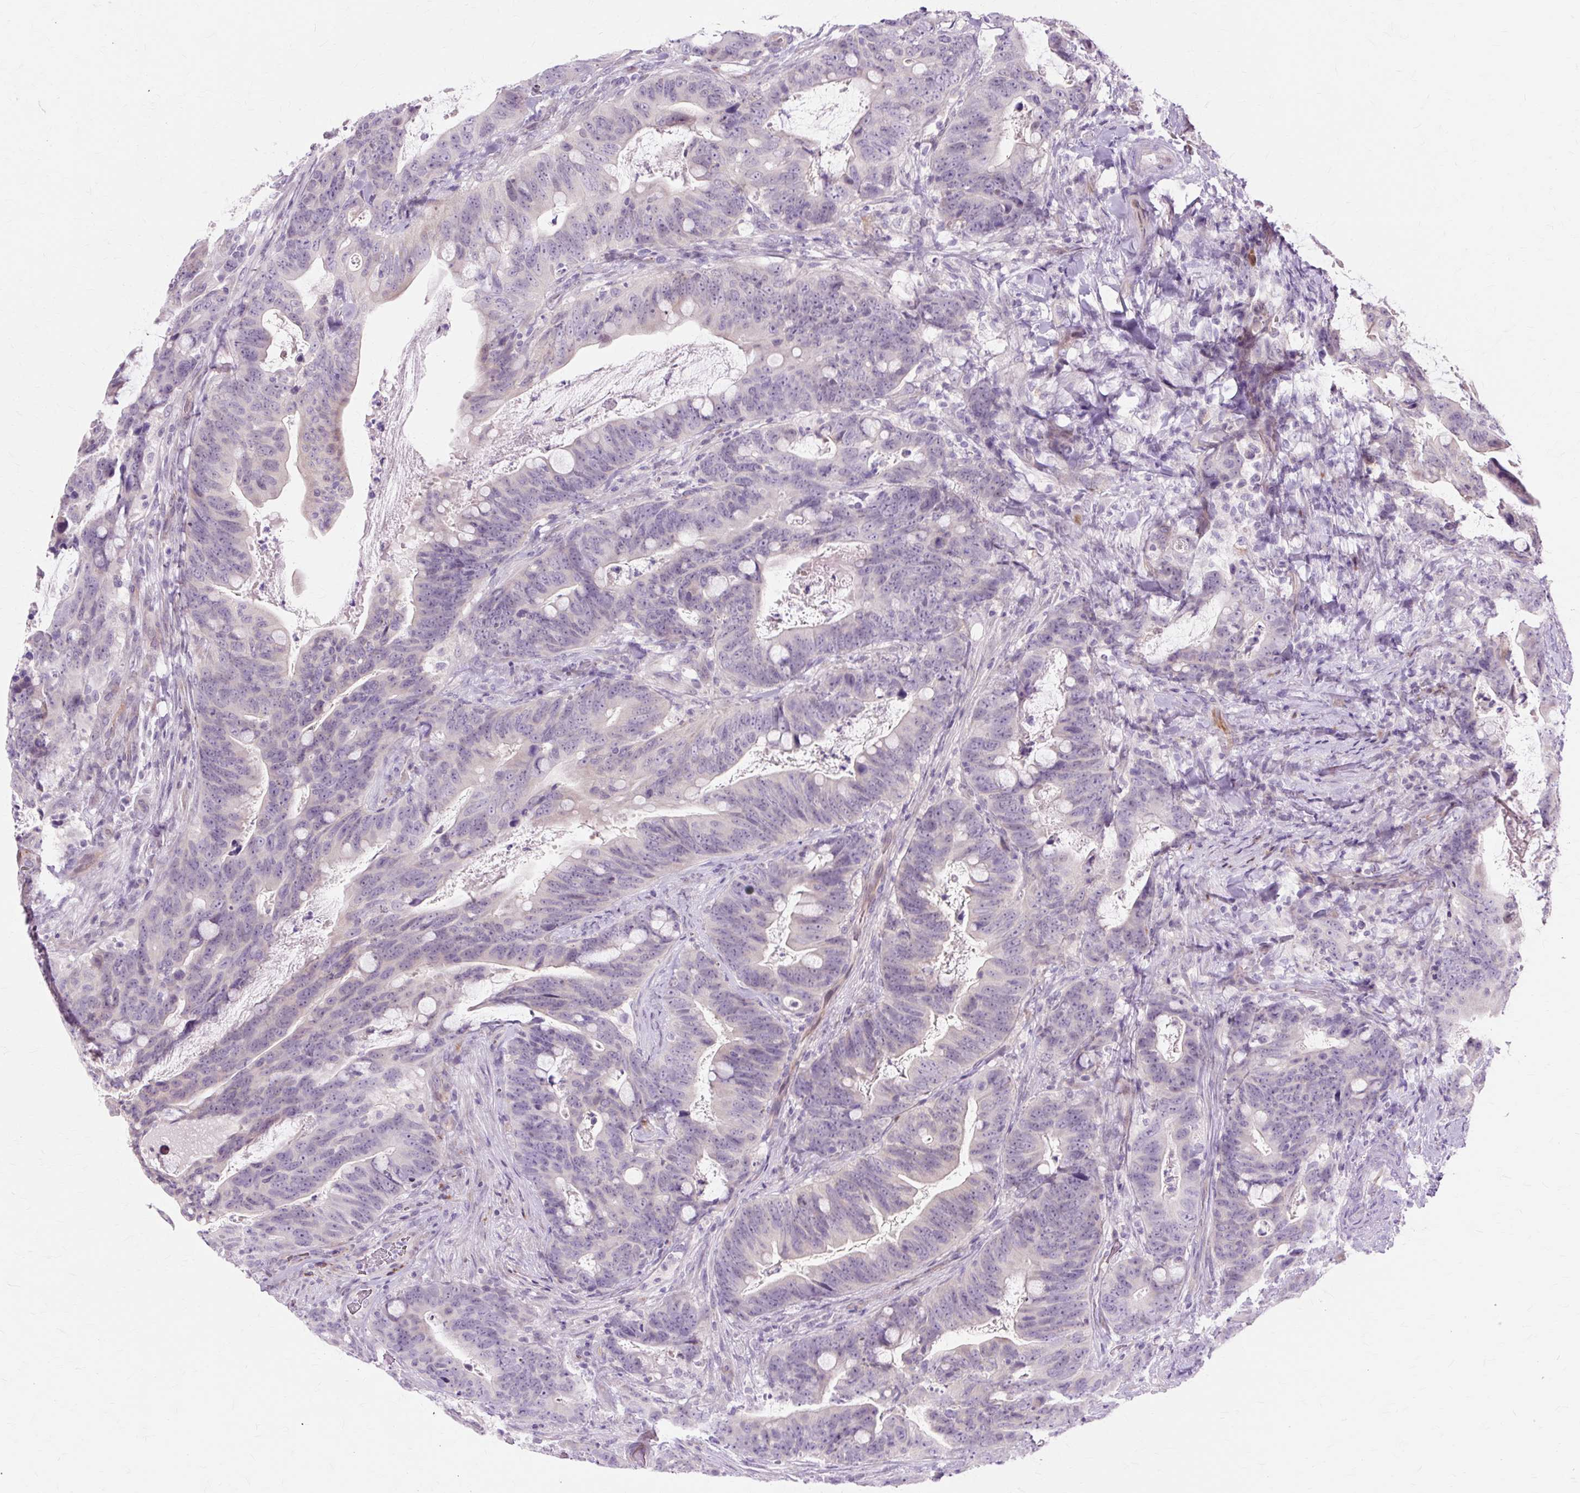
{"staining": {"intensity": "negative", "quantity": "none", "location": "none"}, "tissue": "colorectal cancer", "cell_type": "Tumor cells", "image_type": "cancer", "snomed": [{"axis": "morphology", "description": "Adenocarcinoma, NOS"}, {"axis": "topography", "description": "Colon"}], "caption": "Colorectal cancer (adenocarcinoma) was stained to show a protein in brown. There is no significant expression in tumor cells.", "gene": "ZNF35", "patient": {"sex": "female", "age": 82}}